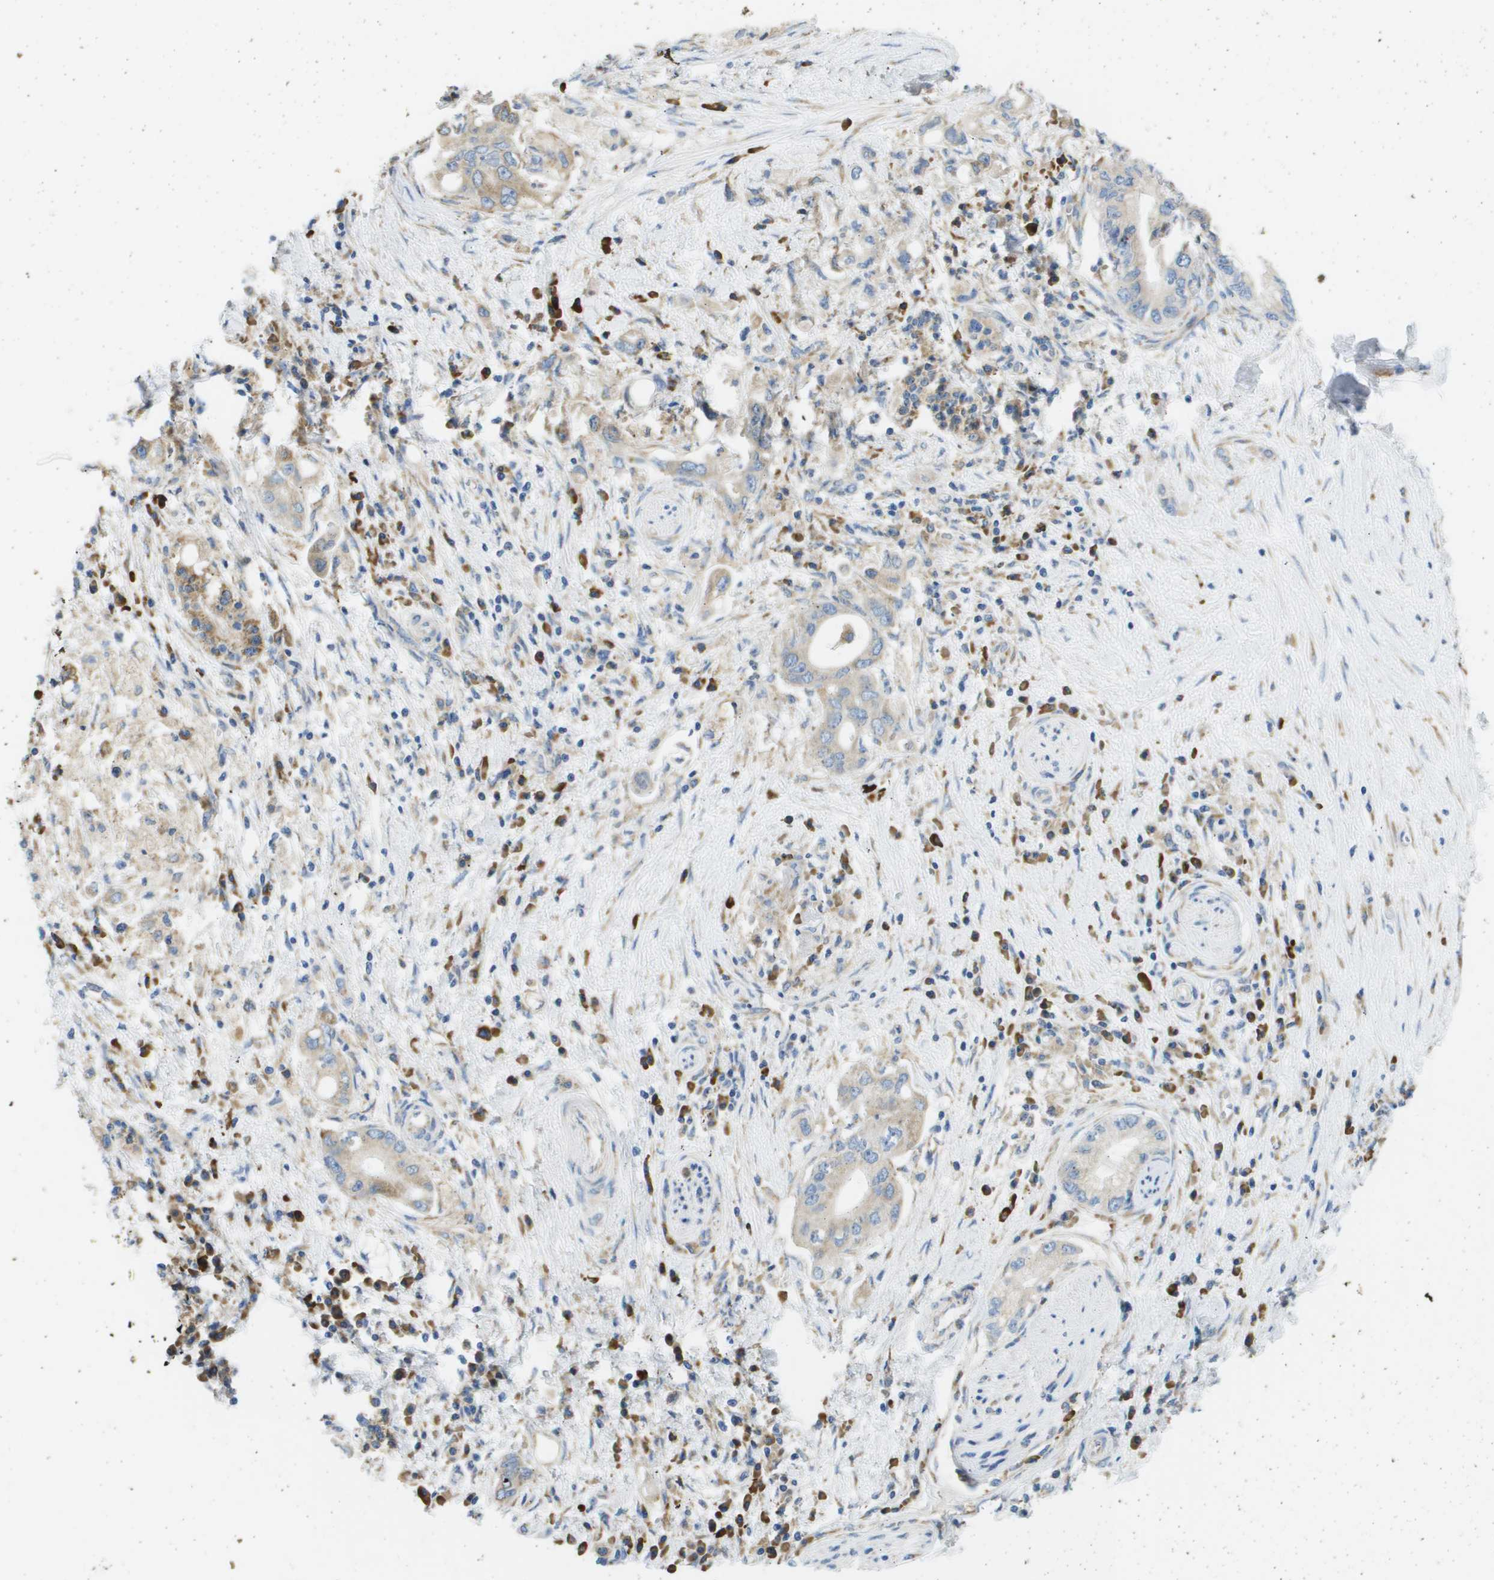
{"staining": {"intensity": "weak", "quantity": ">75%", "location": "cytoplasmic/membranous"}, "tissue": "pancreatic cancer", "cell_type": "Tumor cells", "image_type": "cancer", "snomed": [{"axis": "morphology", "description": "Adenocarcinoma, NOS"}, {"axis": "topography", "description": "Pancreas"}], "caption": "Human pancreatic adenocarcinoma stained with a protein marker exhibits weak staining in tumor cells.", "gene": "SDR42E1", "patient": {"sex": "female", "age": 73}}